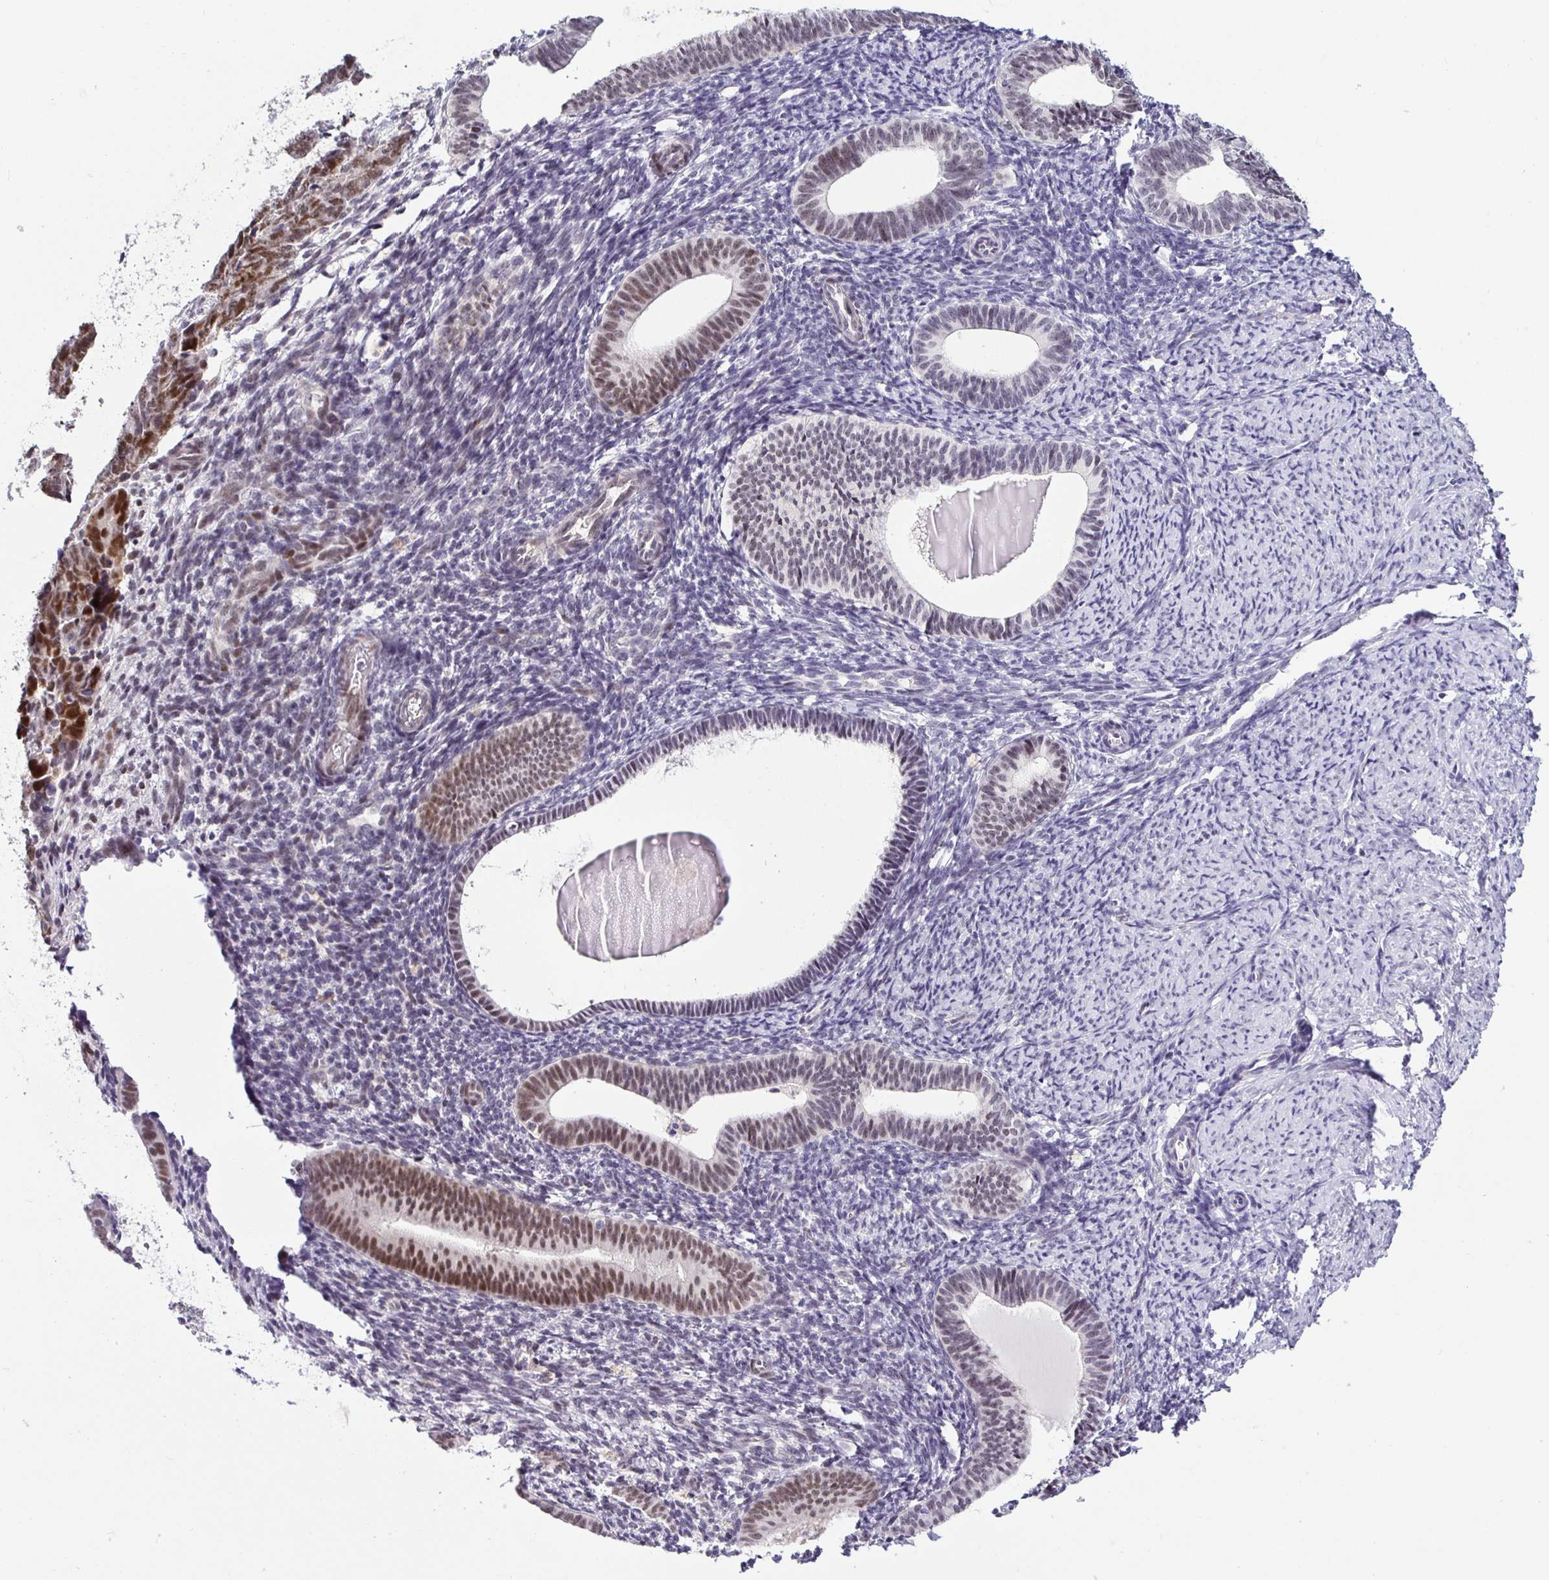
{"staining": {"intensity": "strong", "quantity": "25%-75%", "location": "nuclear"}, "tissue": "endometrial cancer", "cell_type": "Tumor cells", "image_type": "cancer", "snomed": [{"axis": "morphology", "description": "Adenocarcinoma, NOS"}, {"axis": "topography", "description": "Endometrium"}], "caption": "Protein expression analysis of human endometrial cancer reveals strong nuclear staining in about 25%-75% of tumor cells. The protein of interest is stained brown, and the nuclei are stained in blue (DAB IHC with brightfield microscopy, high magnification).", "gene": "NUP188", "patient": {"sex": "female", "age": 82}}